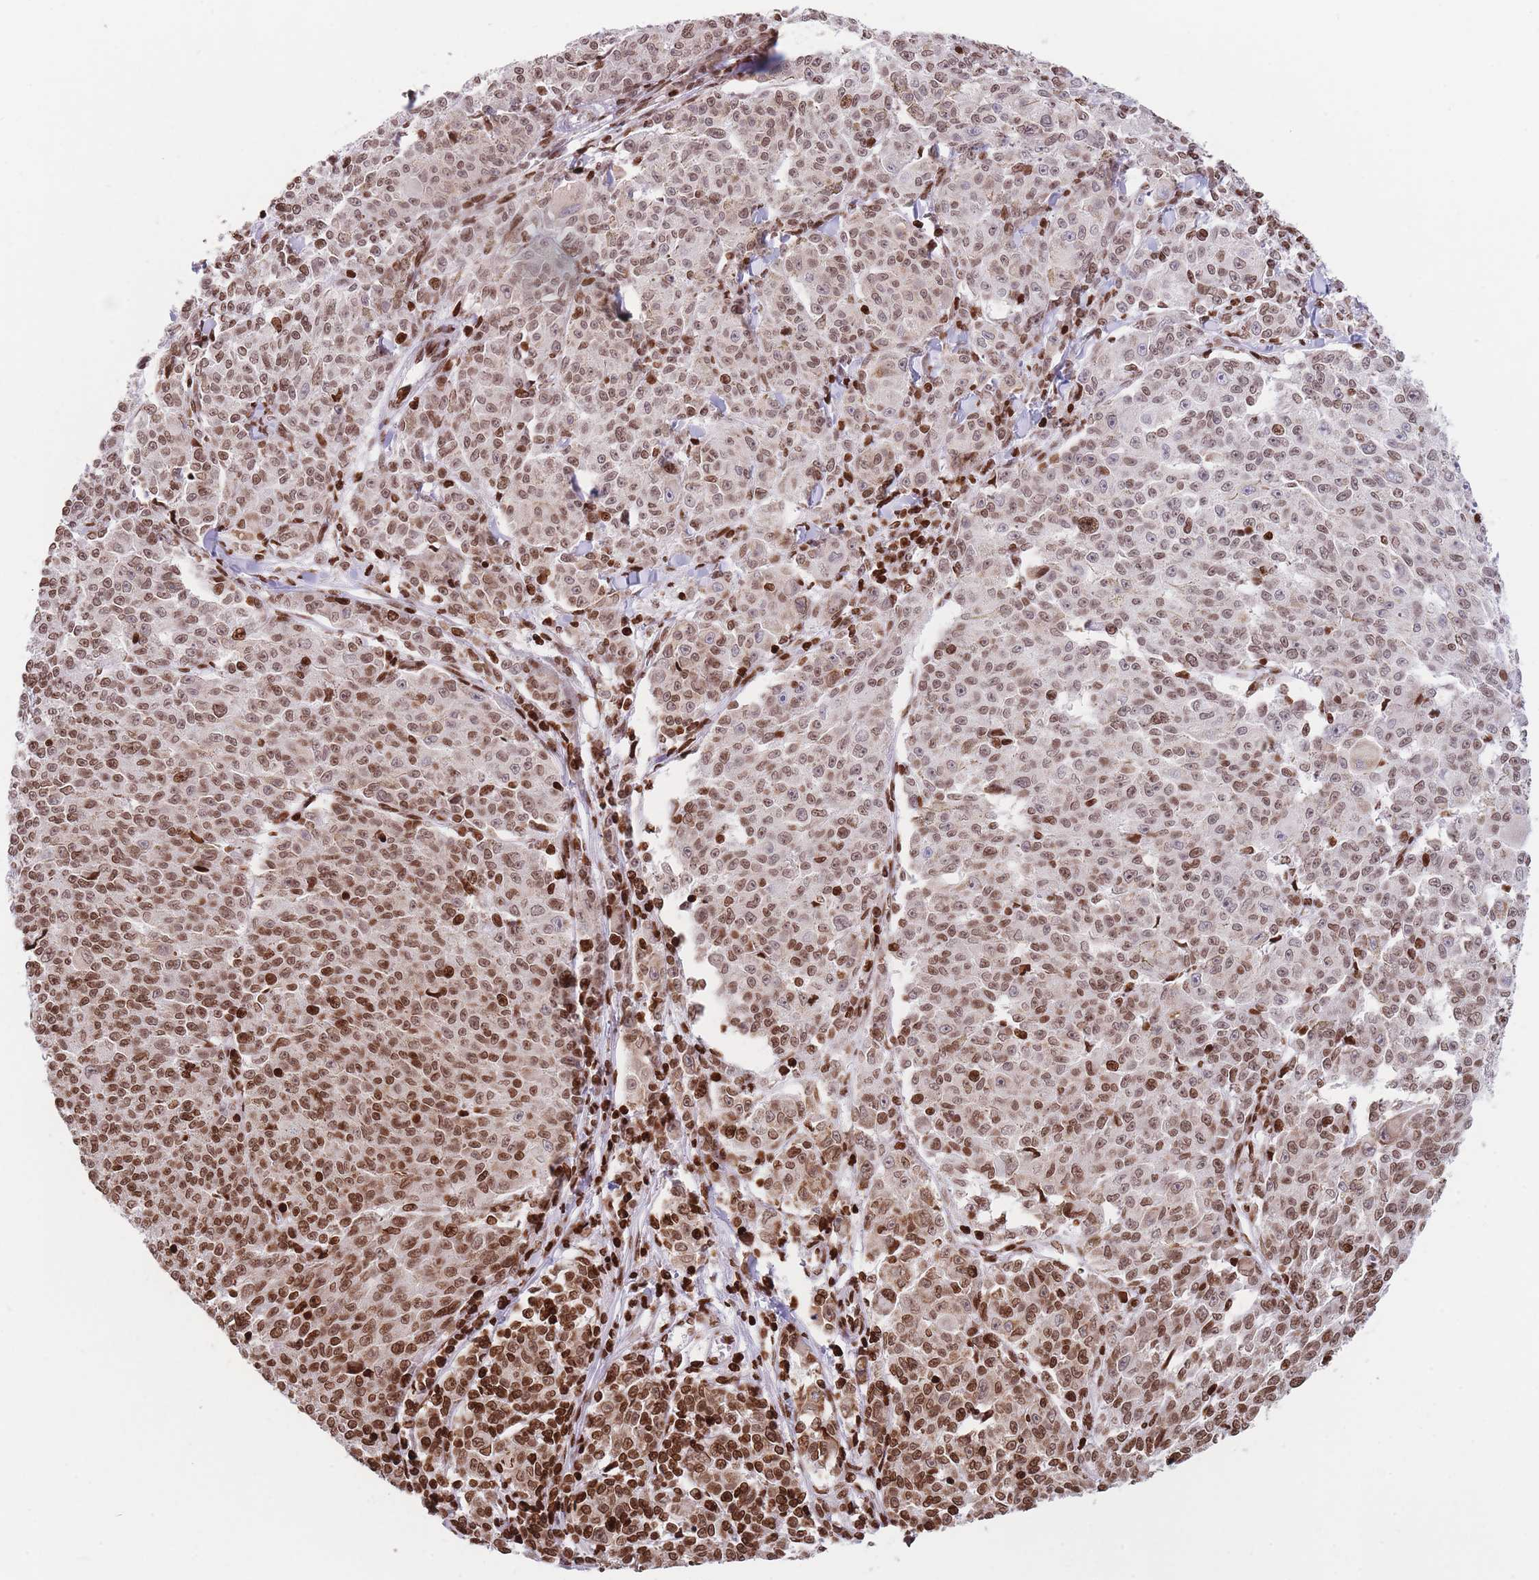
{"staining": {"intensity": "moderate", "quantity": ">75%", "location": "nuclear"}, "tissue": "melanoma", "cell_type": "Tumor cells", "image_type": "cancer", "snomed": [{"axis": "morphology", "description": "Malignant melanoma, NOS"}, {"axis": "topography", "description": "Skin"}], "caption": "Melanoma stained with a brown dye displays moderate nuclear positive staining in about >75% of tumor cells.", "gene": "AK9", "patient": {"sex": "female", "age": 52}}